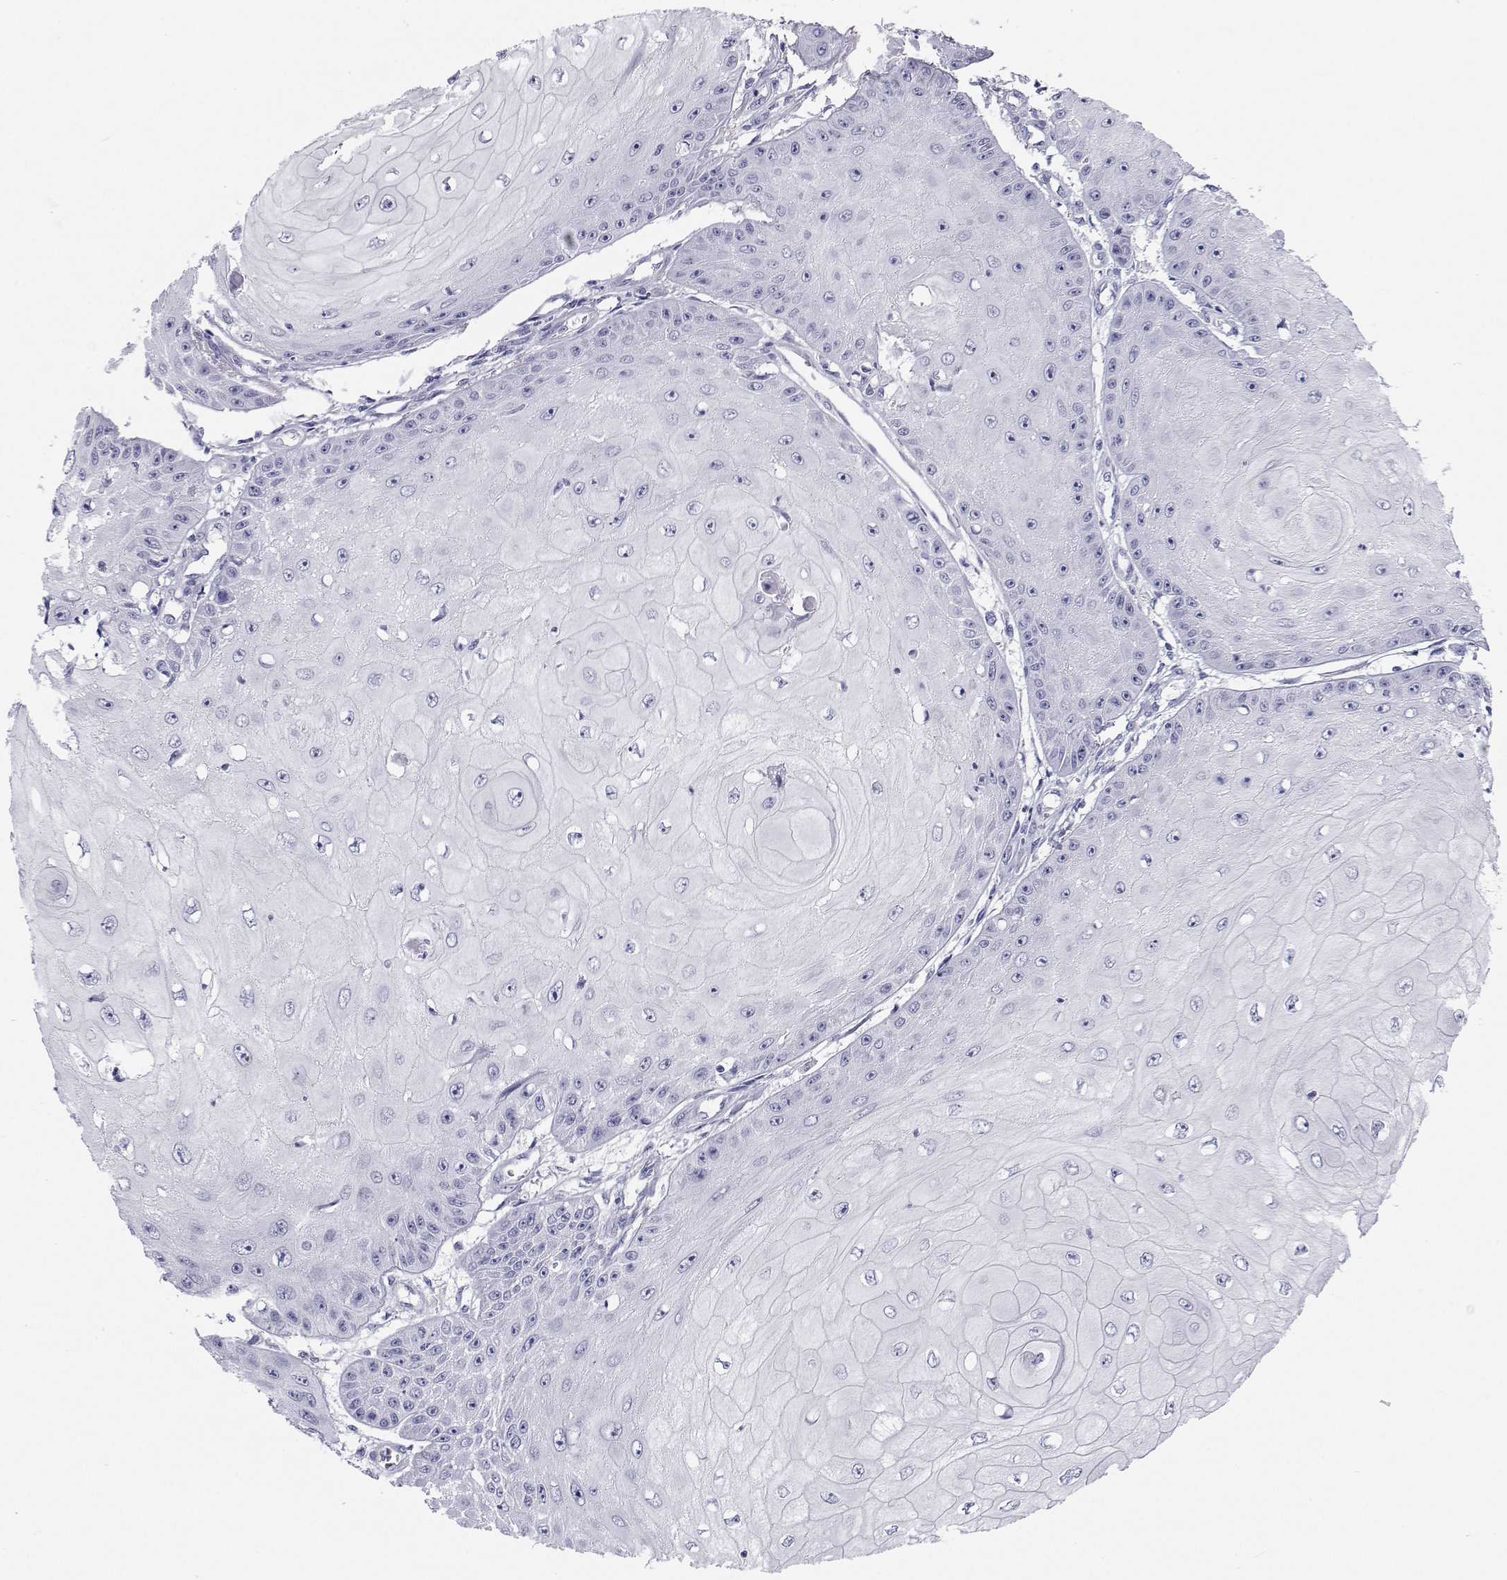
{"staining": {"intensity": "negative", "quantity": "none", "location": "none"}, "tissue": "skin cancer", "cell_type": "Tumor cells", "image_type": "cancer", "snomed": [{"axis": "morphology", "description": "Squamous cell carcinoma, NOS"}, {"axis": "topography", "description": "Skin"}], "caption": "Immunohistochemistry histopathology image of human skin cancer (squamous cell carcinoma) stained for a protein (brown), which demonstrates no expression in tumor cells. (DAB (3,3'-diaminobenzidine) immunohistochemistry (IHC) with hematoxylin counter stain).", "gene": "BHMT", "patient": {"sex": "male", "age": 70}}